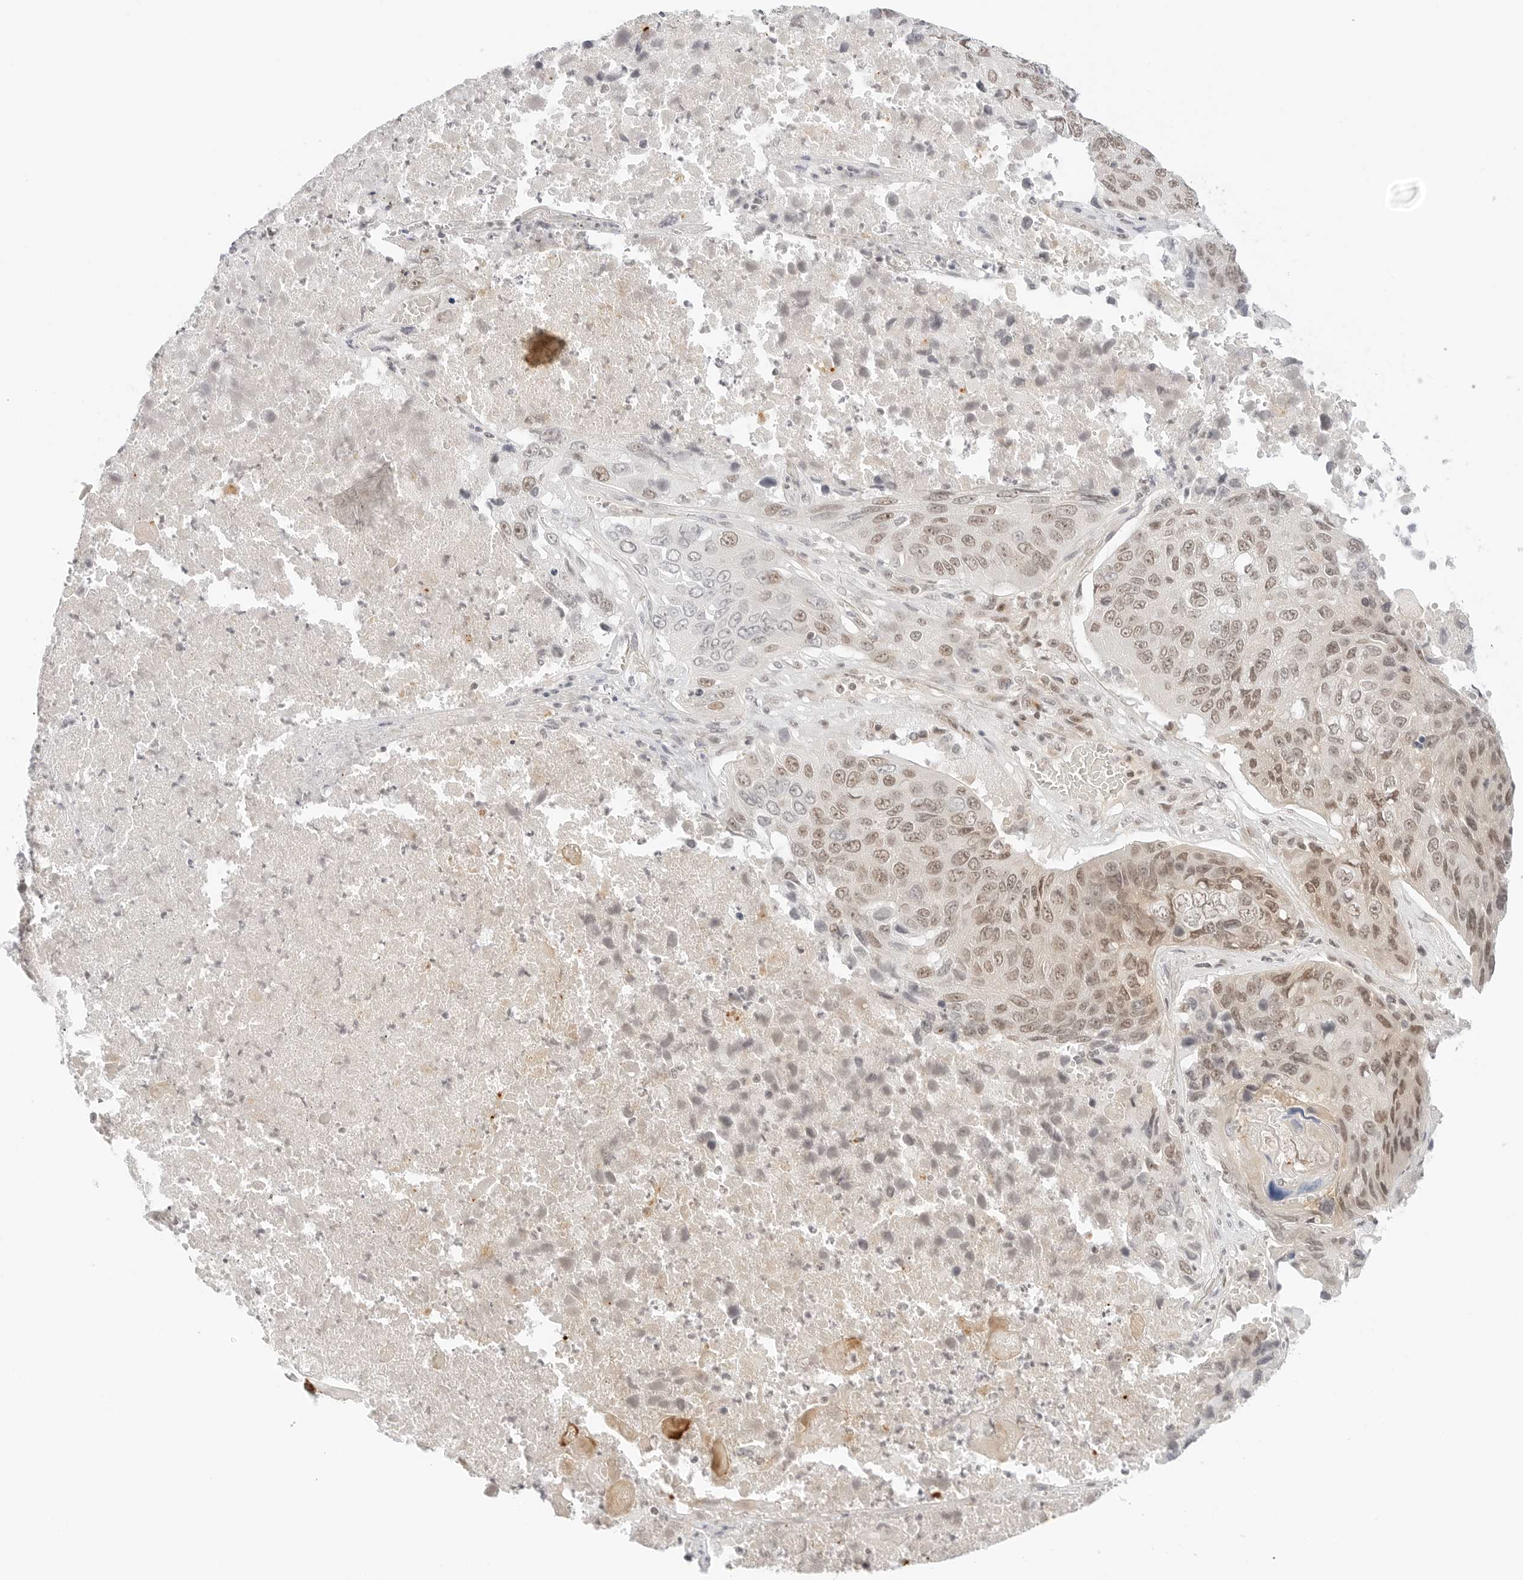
{"staining": {"intensity": "moderate", "quantity": ">75%", "location": "nuclear"}, "tissue": "lung cancer", "cell_type": "Tumor cells", "image_type": "cancer", "snomed": [{"axis": "morphology", "description": "Squamous cell carcinoma, NOS"}, {"axis": "topography", "description": "Lung"}], "caption": "The micrograph exhibits a brown stain indicating the presence of a protein in the nuclear of tumor cells in lung cancer (squamous cell carcinoma). (DAB (3,3'-diaminobenzidine) IHC with brightfield microscopy, high magnification).", "gene": "NEO1", "patient": {"sex": "male", "age": 61}}